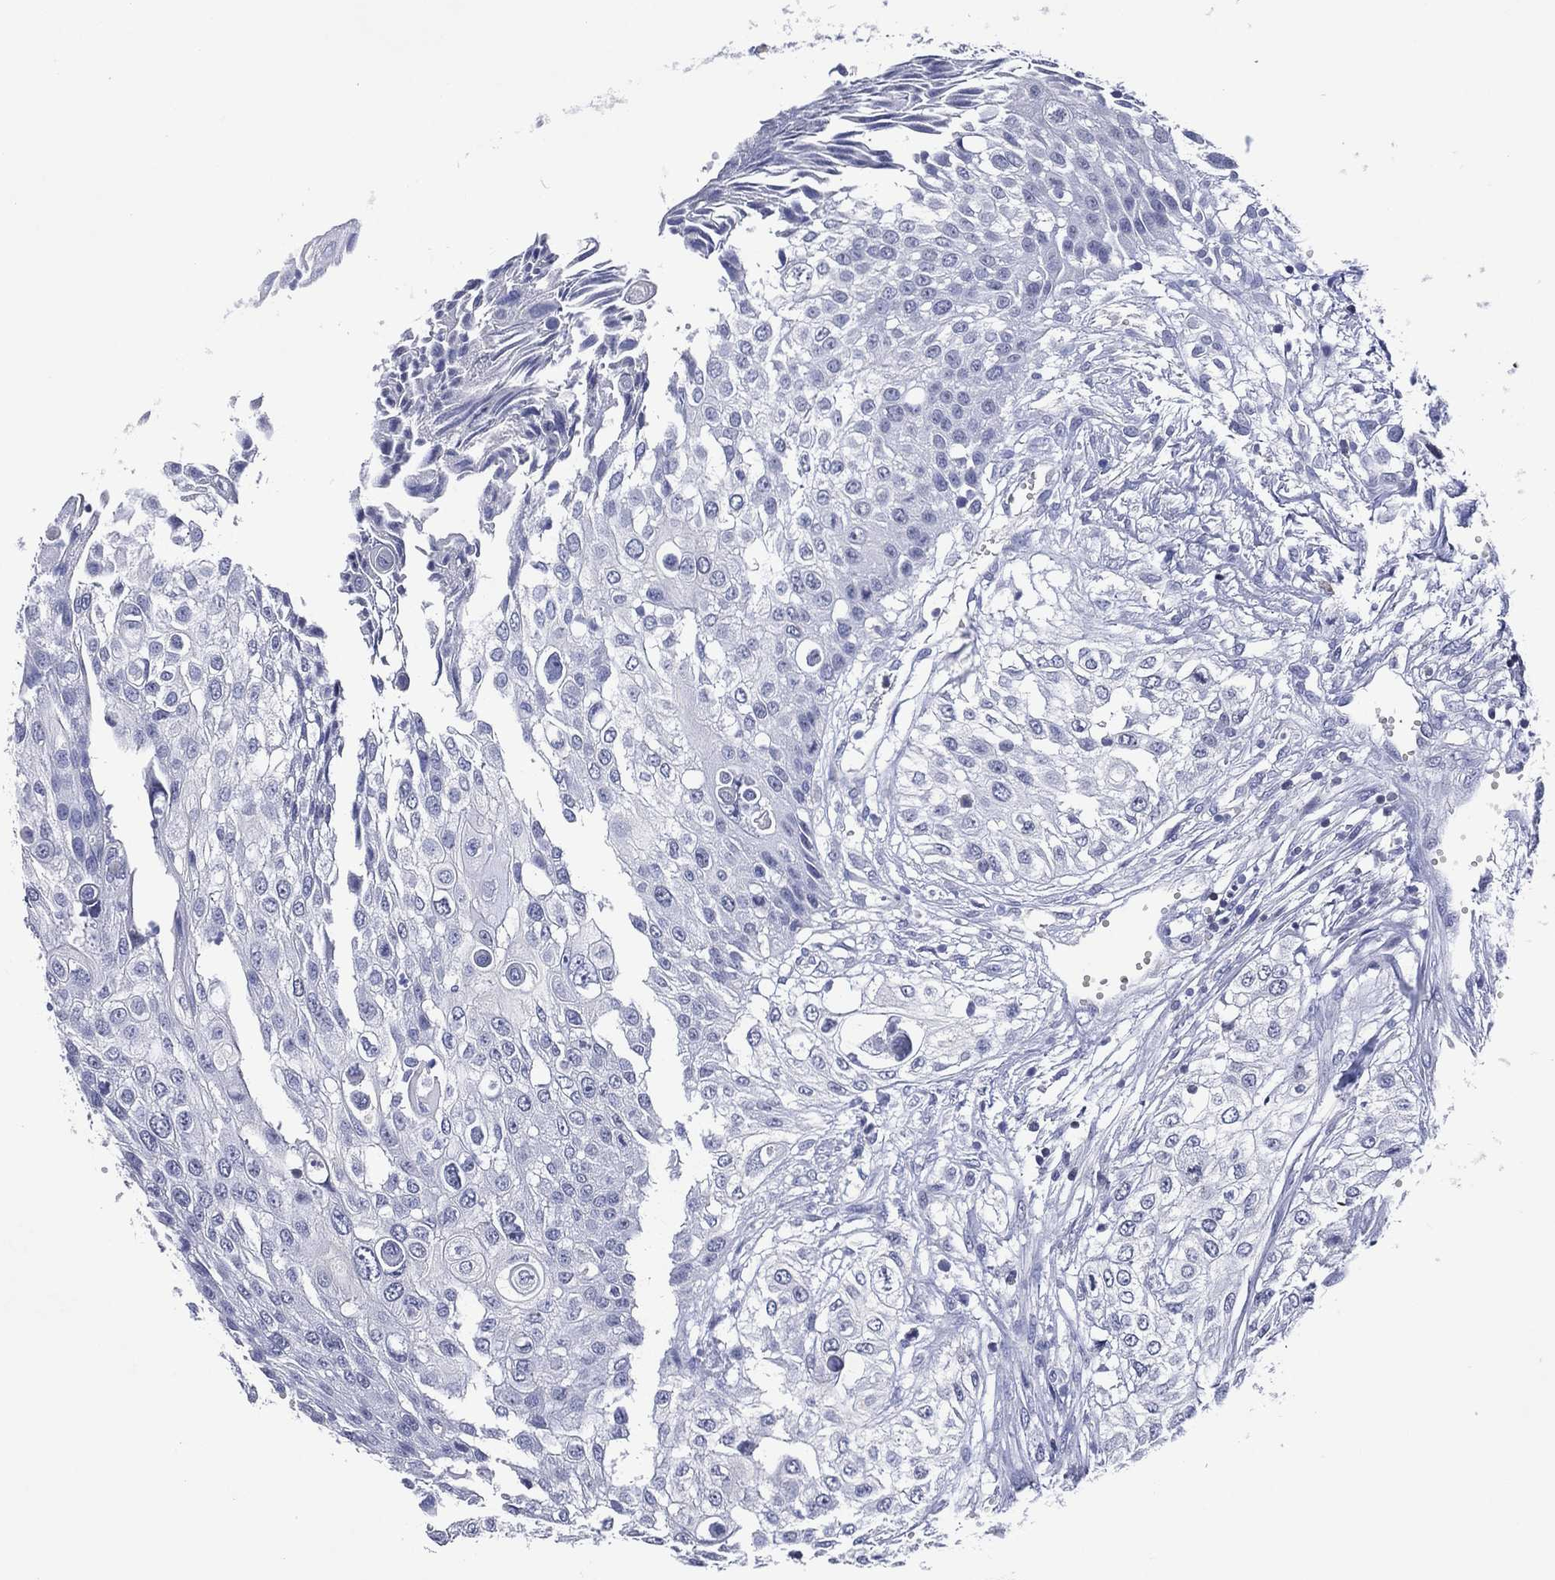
{"staining": {"intensity": "negative", "quantity": "none", "location": "none"}, "tissue": "urothelial cancer", "cell_type": "Tumor cells", "image_type": "cancer", "snomed": [{"axis": "morphology", "description": "Urothelial carcinoma, High grade"}, {"axis": "topography", "description": "Urinary bladder"}], "caption": "Immunohistochemical staining of urothelial cancer demonstrates no significant staining in tumor cells.", "gene": "USP26", "patient": {"sex": "female", "age": 79}}